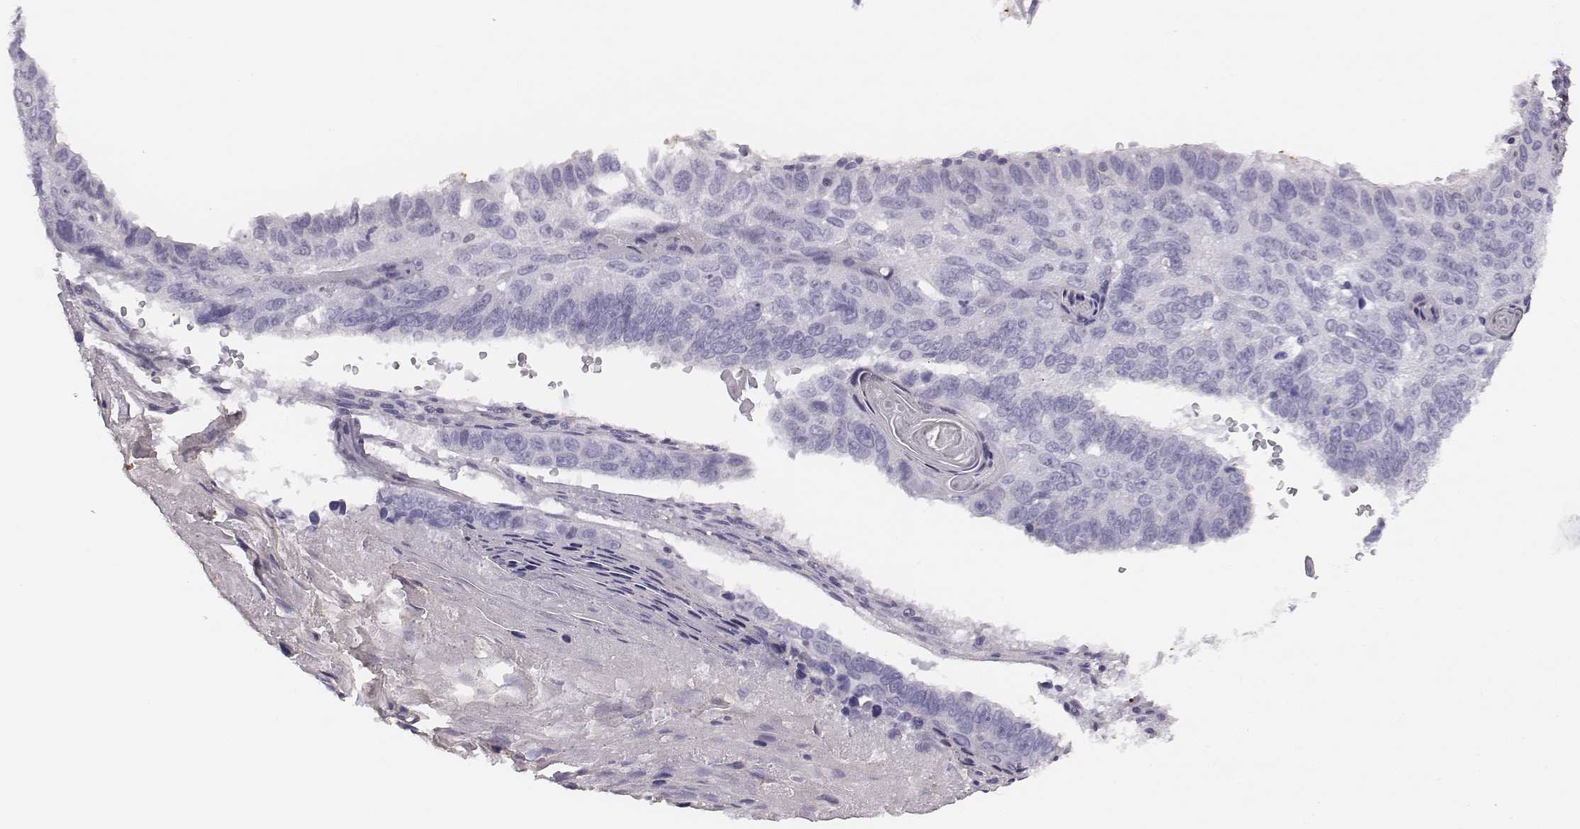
{"staining": {"intensity": "negative", "quantity": "none", "location": "none"}, "tissue": "lung cancer", "cell_type": "Tumor cells", "image_type": "cancer", "snomed": [{"axis": "morphology", "description": "Squamous cell carcinoma, NOS"}, {"axis": "topography", "description": "Lung"}], "caption": "Histopathology image shows no protein positivity in tumor cells of lung squamous cell carcinoma tissue.", "gene": "ADAM7", "patient": {"sex": "male", "age": 73}}